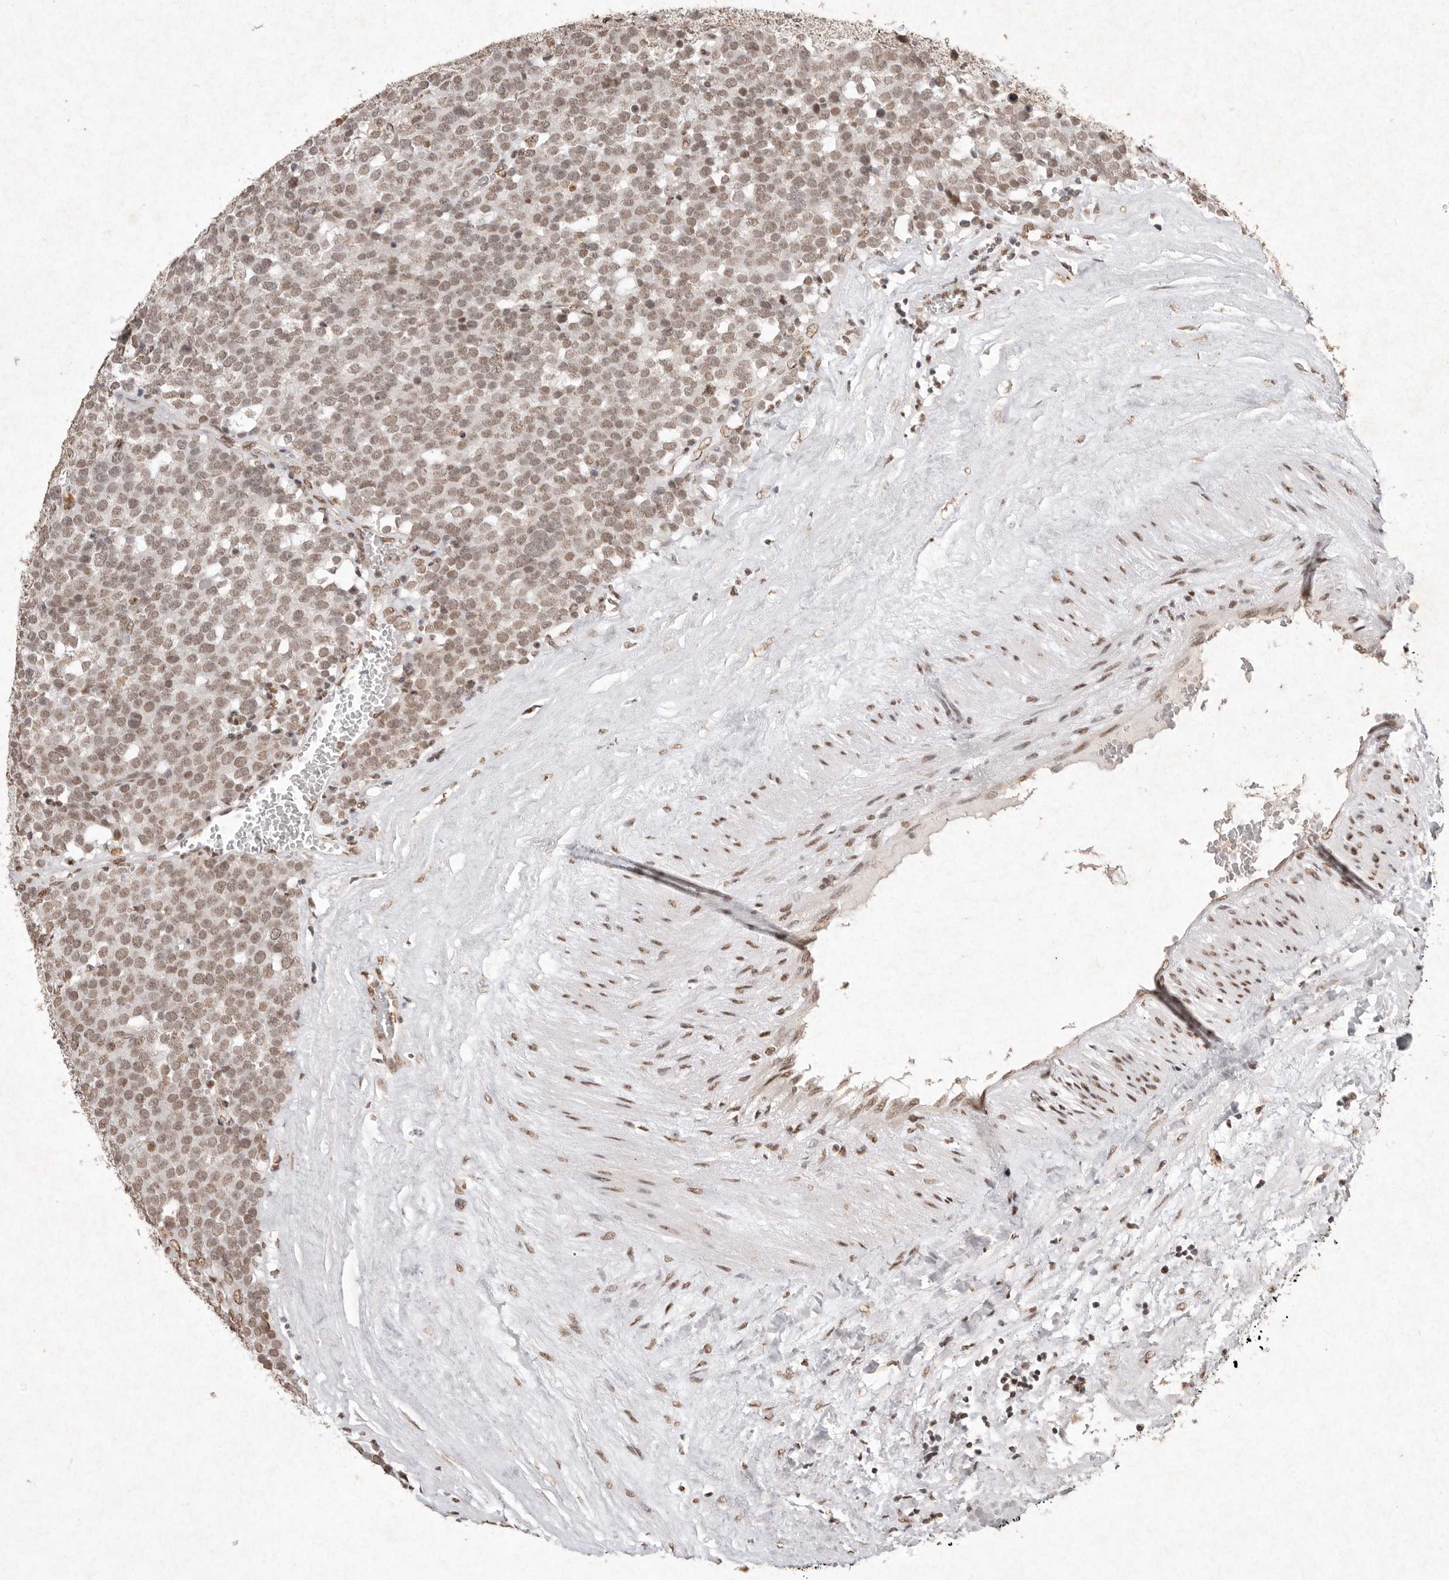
{"staining": {"intensity": "weak", "quantity": ">75%", "location": "nuclear"}, "tissue": "testis cancer", "cell_type": "Tumor cells", "image_type": "cancer", "snomed": [{"axis": "morphology", "description": "Seminoma, NOS"}, {"axis": "topography", "description": "Testis"}], "caption": "IHC staining of testis cancer (seminoma), which demonstrates low levels of weak nuclear expression in about >75% of tumor cells indicating weak nuclear protein positivity. The staining was performed using DAB (brown) for protein detection and nuclei were counterstained in hematoxylin (blue).", "gene": "NKX3-2", "patient": {"sex": "male", "age": 71}}